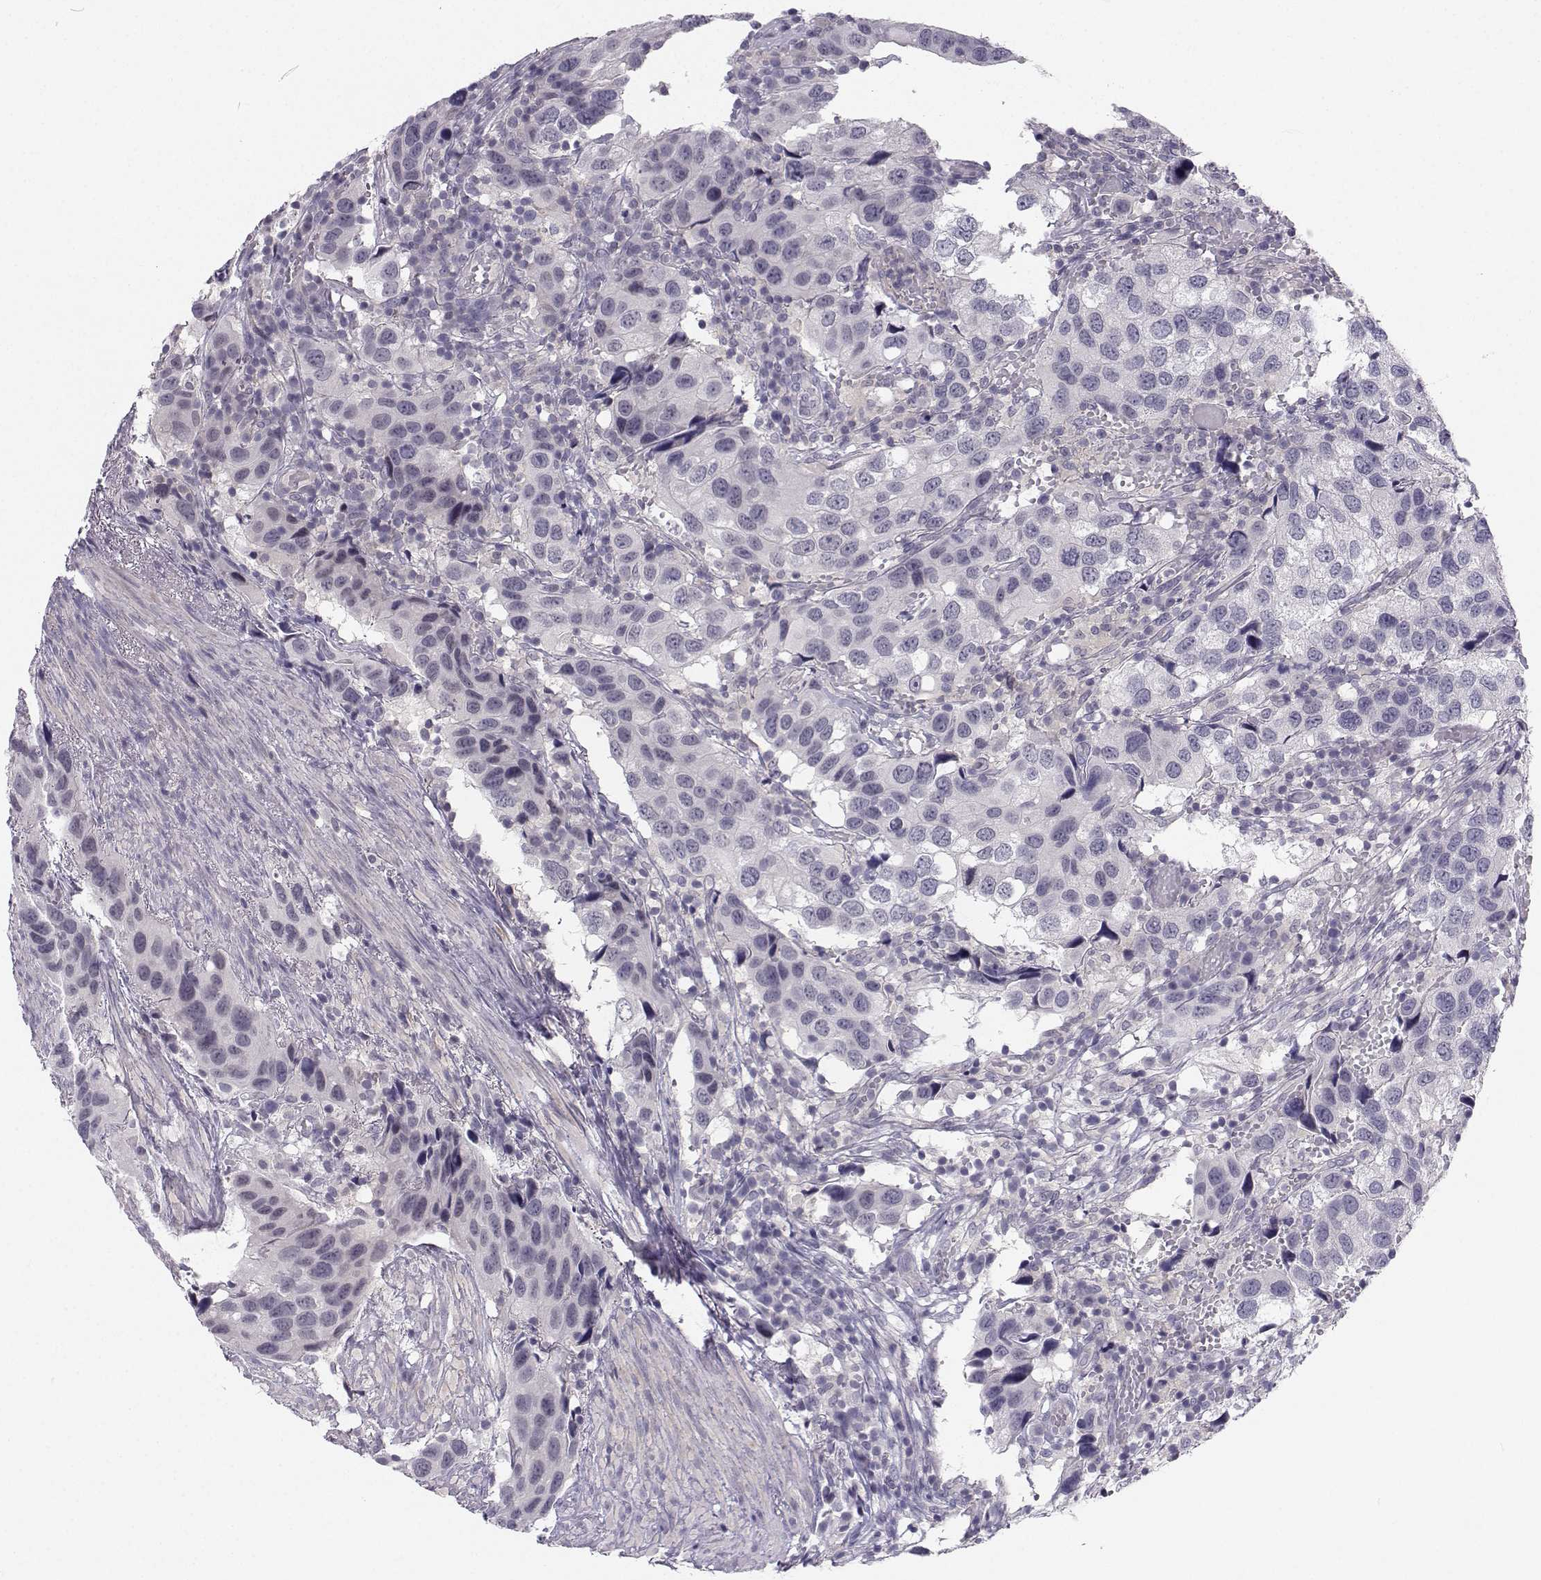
{"staining": {"intensity": "negative", "quantity": "none", "location": "none"}, "tissue": "urothelial cancer", "cell_type": "Tumor cells", "image_type": "cancer", "snomed": [{"axis": "morphology", "description": "Urothelial carcinoma, High grade"}, {"axis": "topography", "description": "Urinary bladder"}], "caption": "A photomicrograph of high-grade urothelial carcinoma stained for a protein demonstrates no brown staining in tumor cells. Brightfield microscopy of immunohistochemistry (IHC) stained with DAB (brown) and hematoxylin (blue), captured at high magnification.", "gene": "MROH7", "patient": {"sex": "male", "age": 79}}